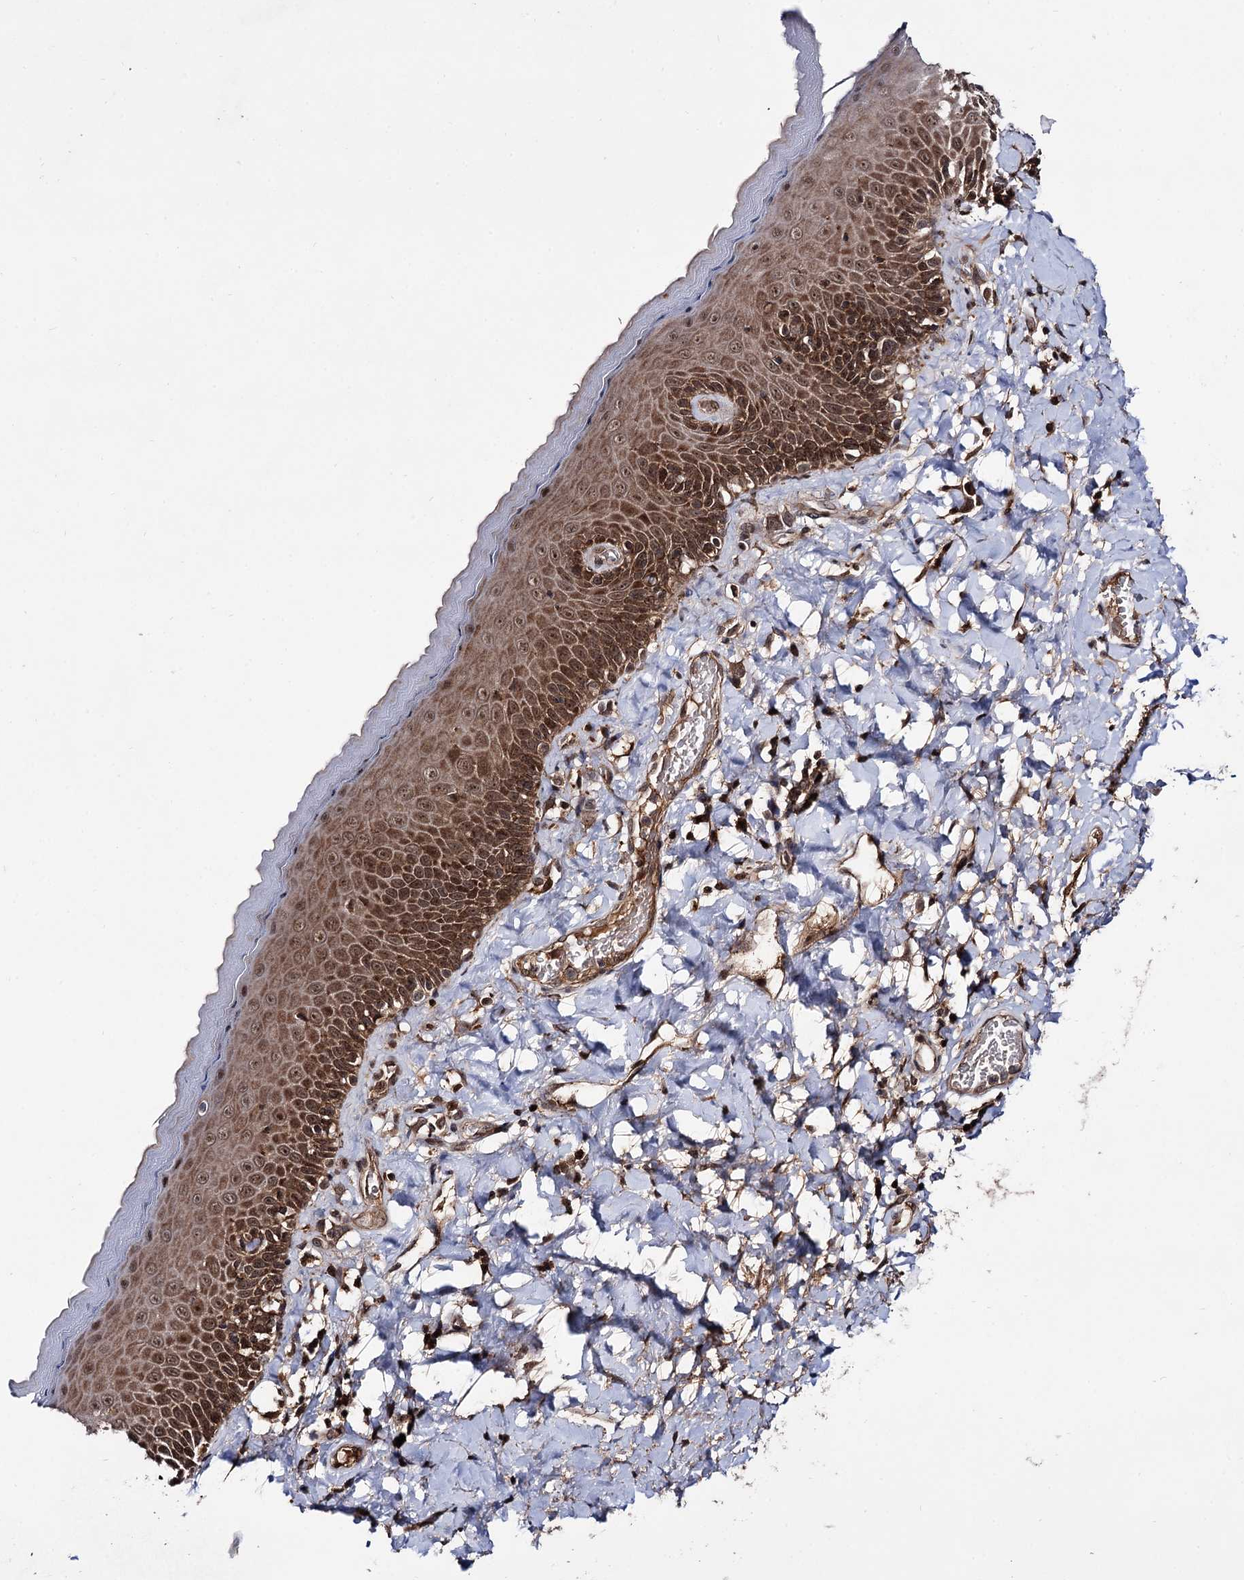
{"staining": {"intensity": "strong", "quantity": ">75%", "location": "cytoplasmic/membranous,nuclear"}, "tissue": "skin", "cell_type": "Epidermal cells", "image_type": "normal", "snomed": [{"axis": "morphology", "description": "Normal tissue, NOS"}, {"axis": "topography", "description": "Anal"}], "caption": "DAB (3,3'-diaminobenzidine) immunohistochemical staining of normal skin displays strong cytoplasmic/membranous,nuclear protein staining in about >75% of epidermal cells. The staining was performed using DAB (3,3'-diaminobenzidine) to visualize the protein expression in brown, while the nuclei were stained in blue with hematoxylin (Magnification: 20x).", "gene": "MICAL2", "patient": {"sex": "male", "age": 69}}